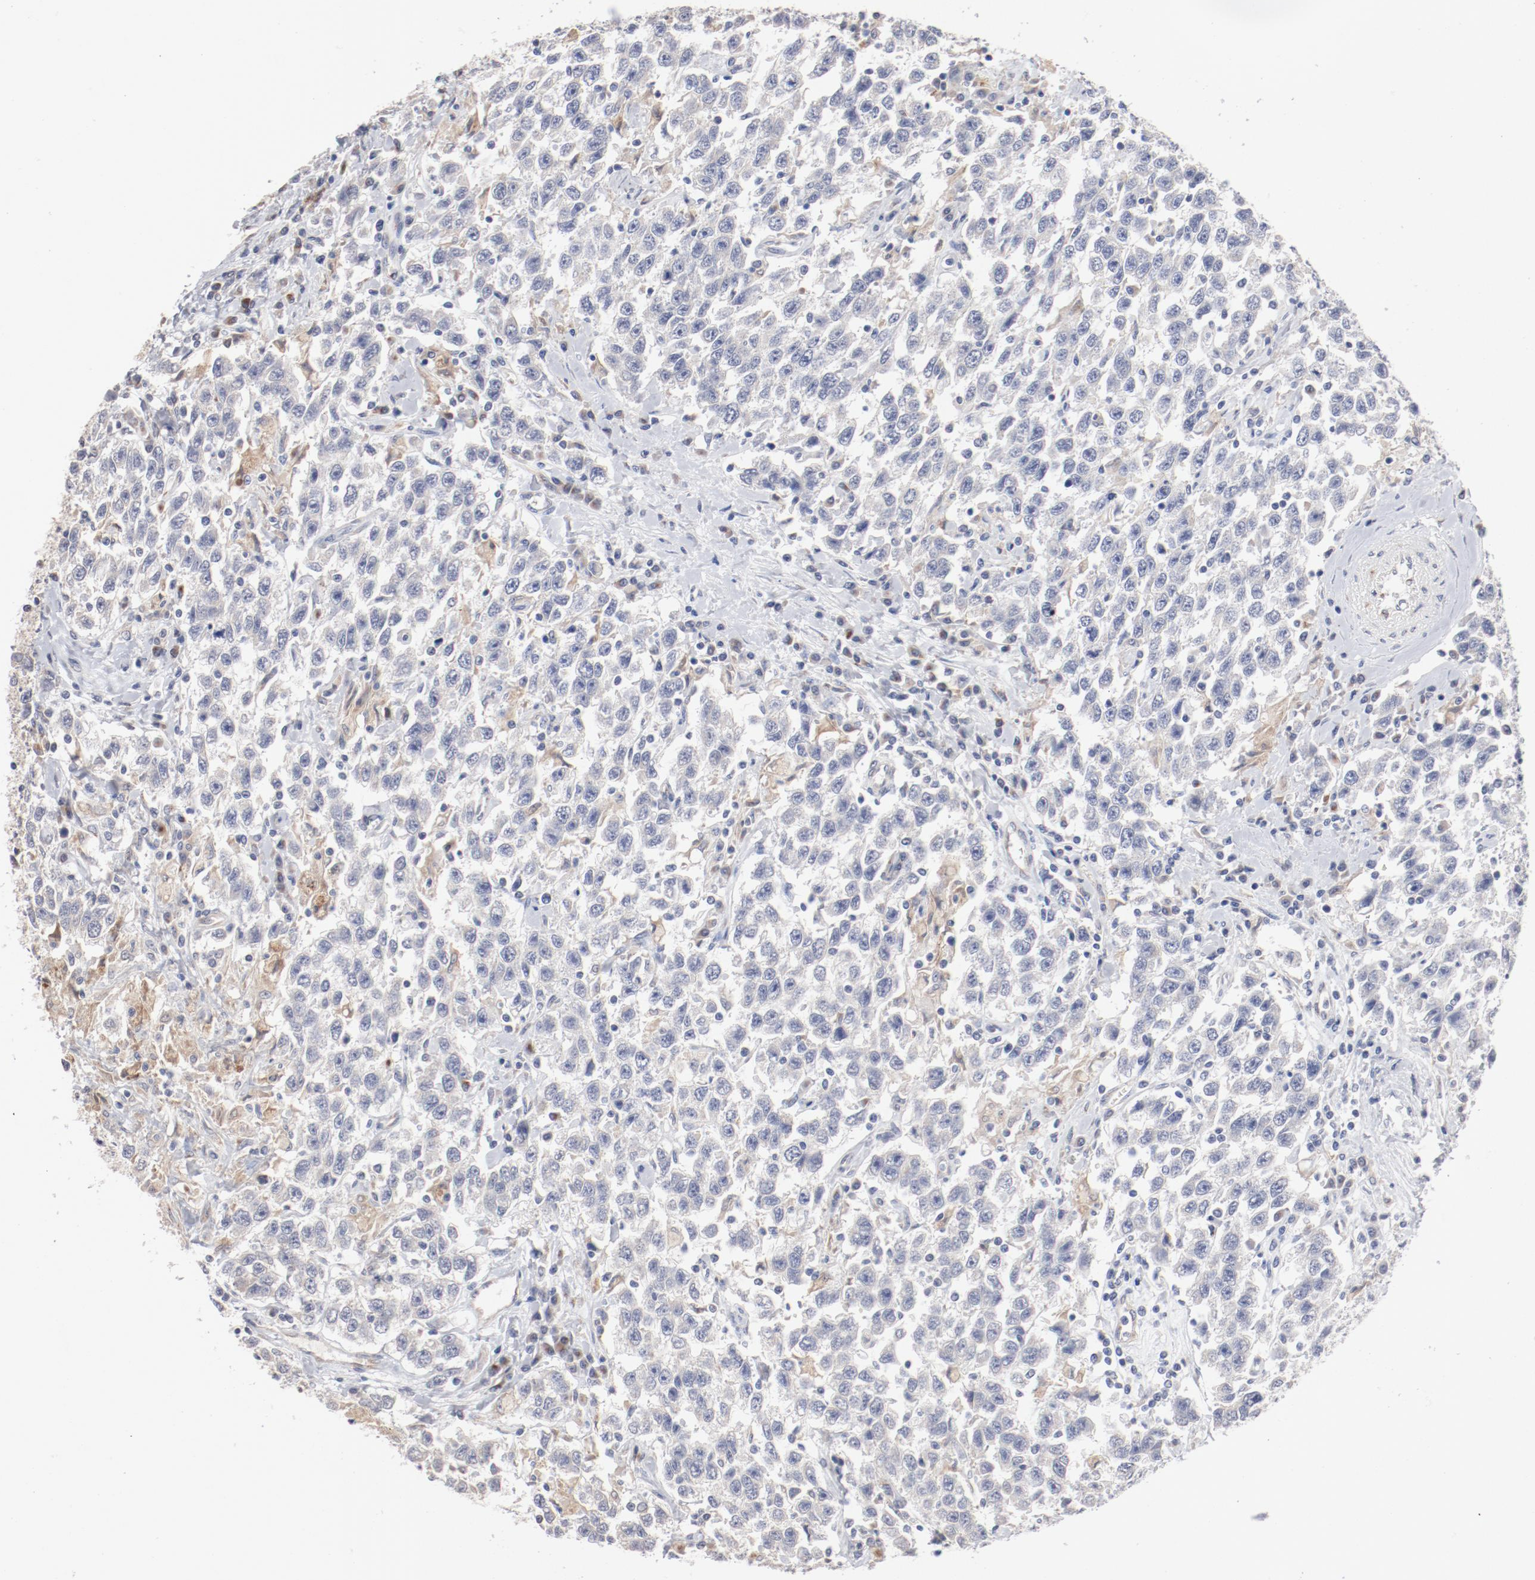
{"staining": {"intensity": "negative", "quantity": "none", "location": "none"}, "tissue": "testis cancer", "cell_type": "Tumor cells", "image_type": "cancer", "snomed": [{"axis": "morphology", "description": "Seminoma, NOS"}, {"axis": "topography", "description": "Testis"}], "caption": "High power microscopy micrograph of an immunohistochemistry (IHC) micrograph of seminoma (testis), revealing no significant positivity in tumor cells.", "gene": "AK7", "patient": {"sex": "male", "age": 41}}